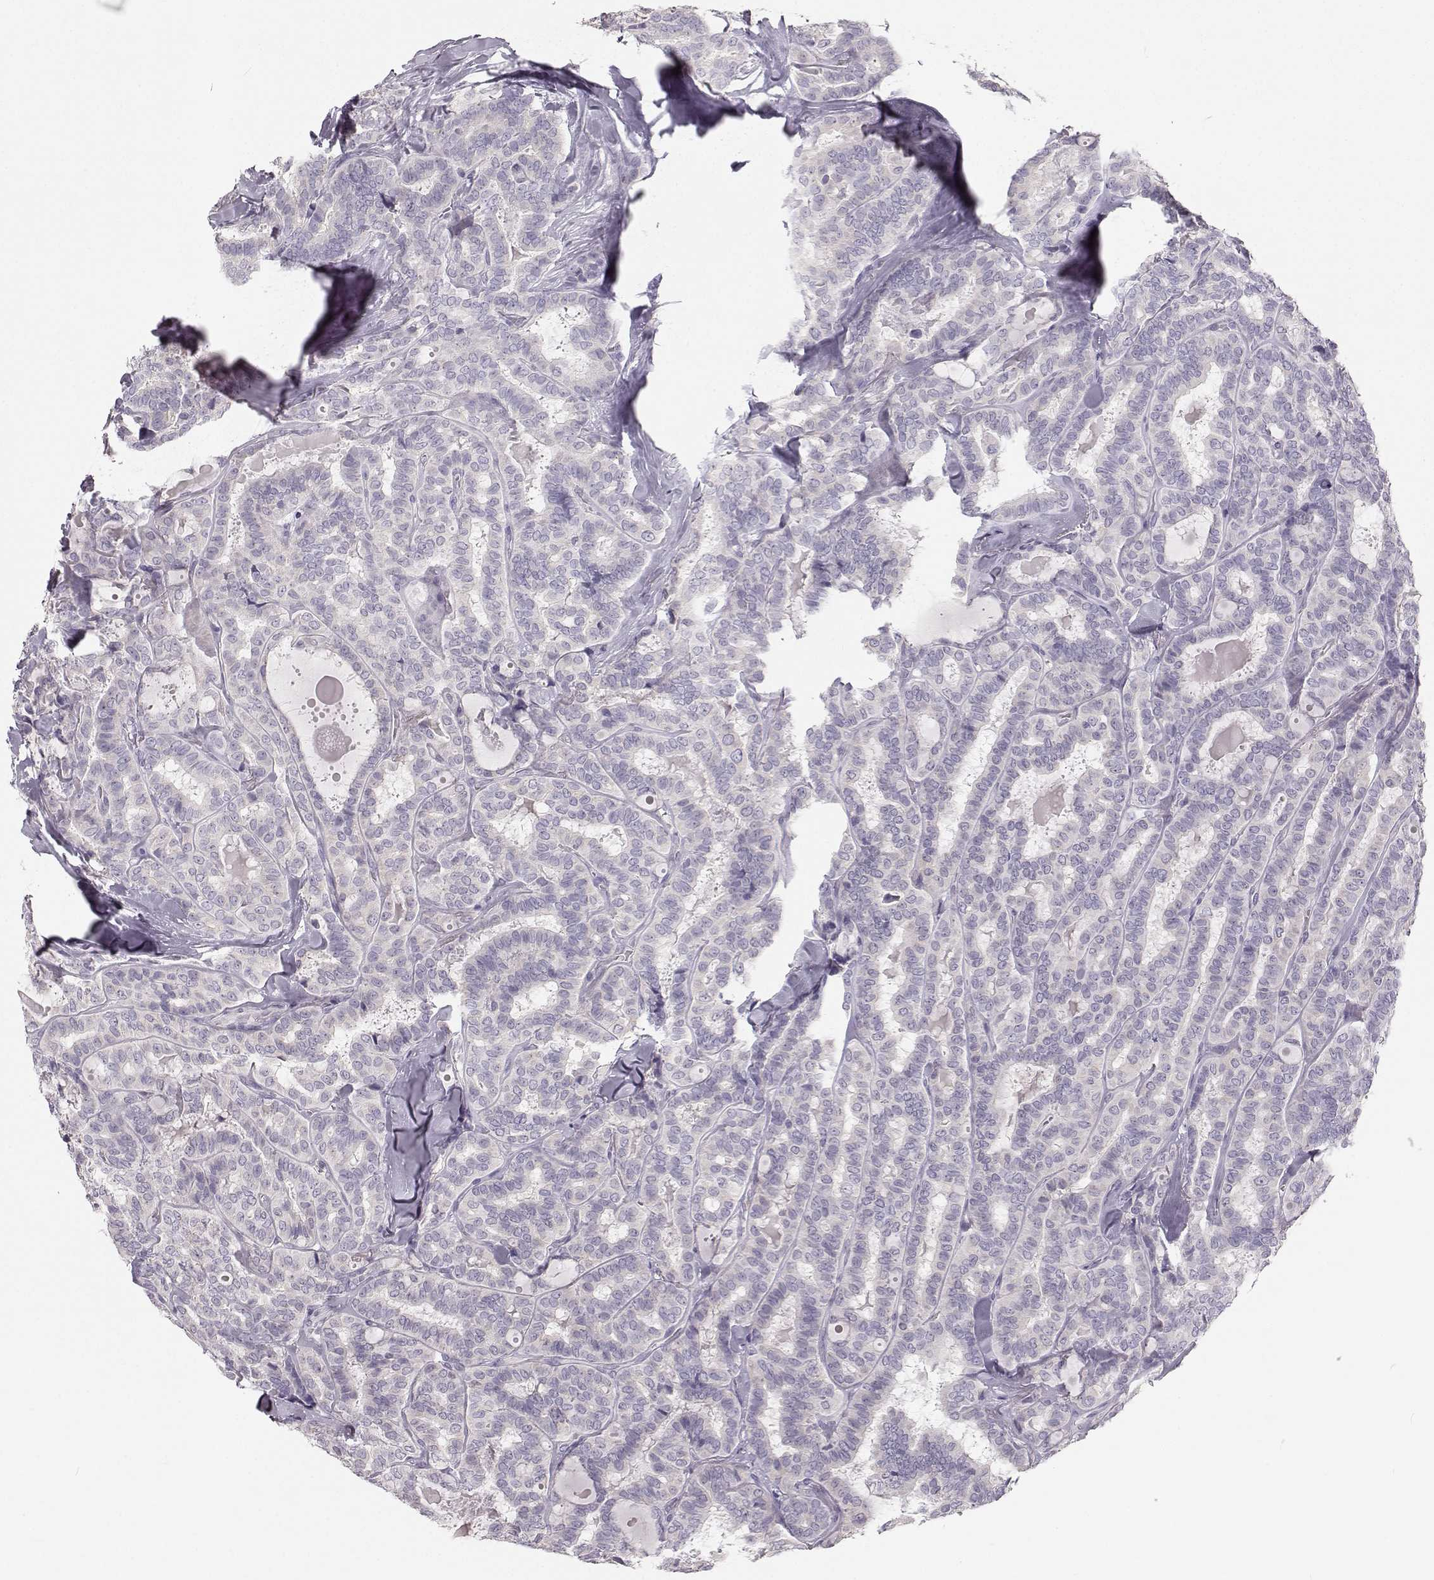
{"staining": {"intensity": "negative", "quantity": "none", "location": "none"}, "tissue": "thyroid cancer", "cell_type": "Tumor cells", "image_type": "cancer", "snomed": [{"axis": "morphology", "description": "Papillary adenocarcinoma, NOS"}, {"axis": "topography", "description": "Thyroid gland"}], "caption": "This is a histopathology image of immunohistochemistry (IHC) staining of papillary adenocarcinoma (thyroid), which shows no expression in tumor cells. (DAB IHC, high magnification).", "gene": "OIP5", "patient": {"sex": "female", "age": 39}}